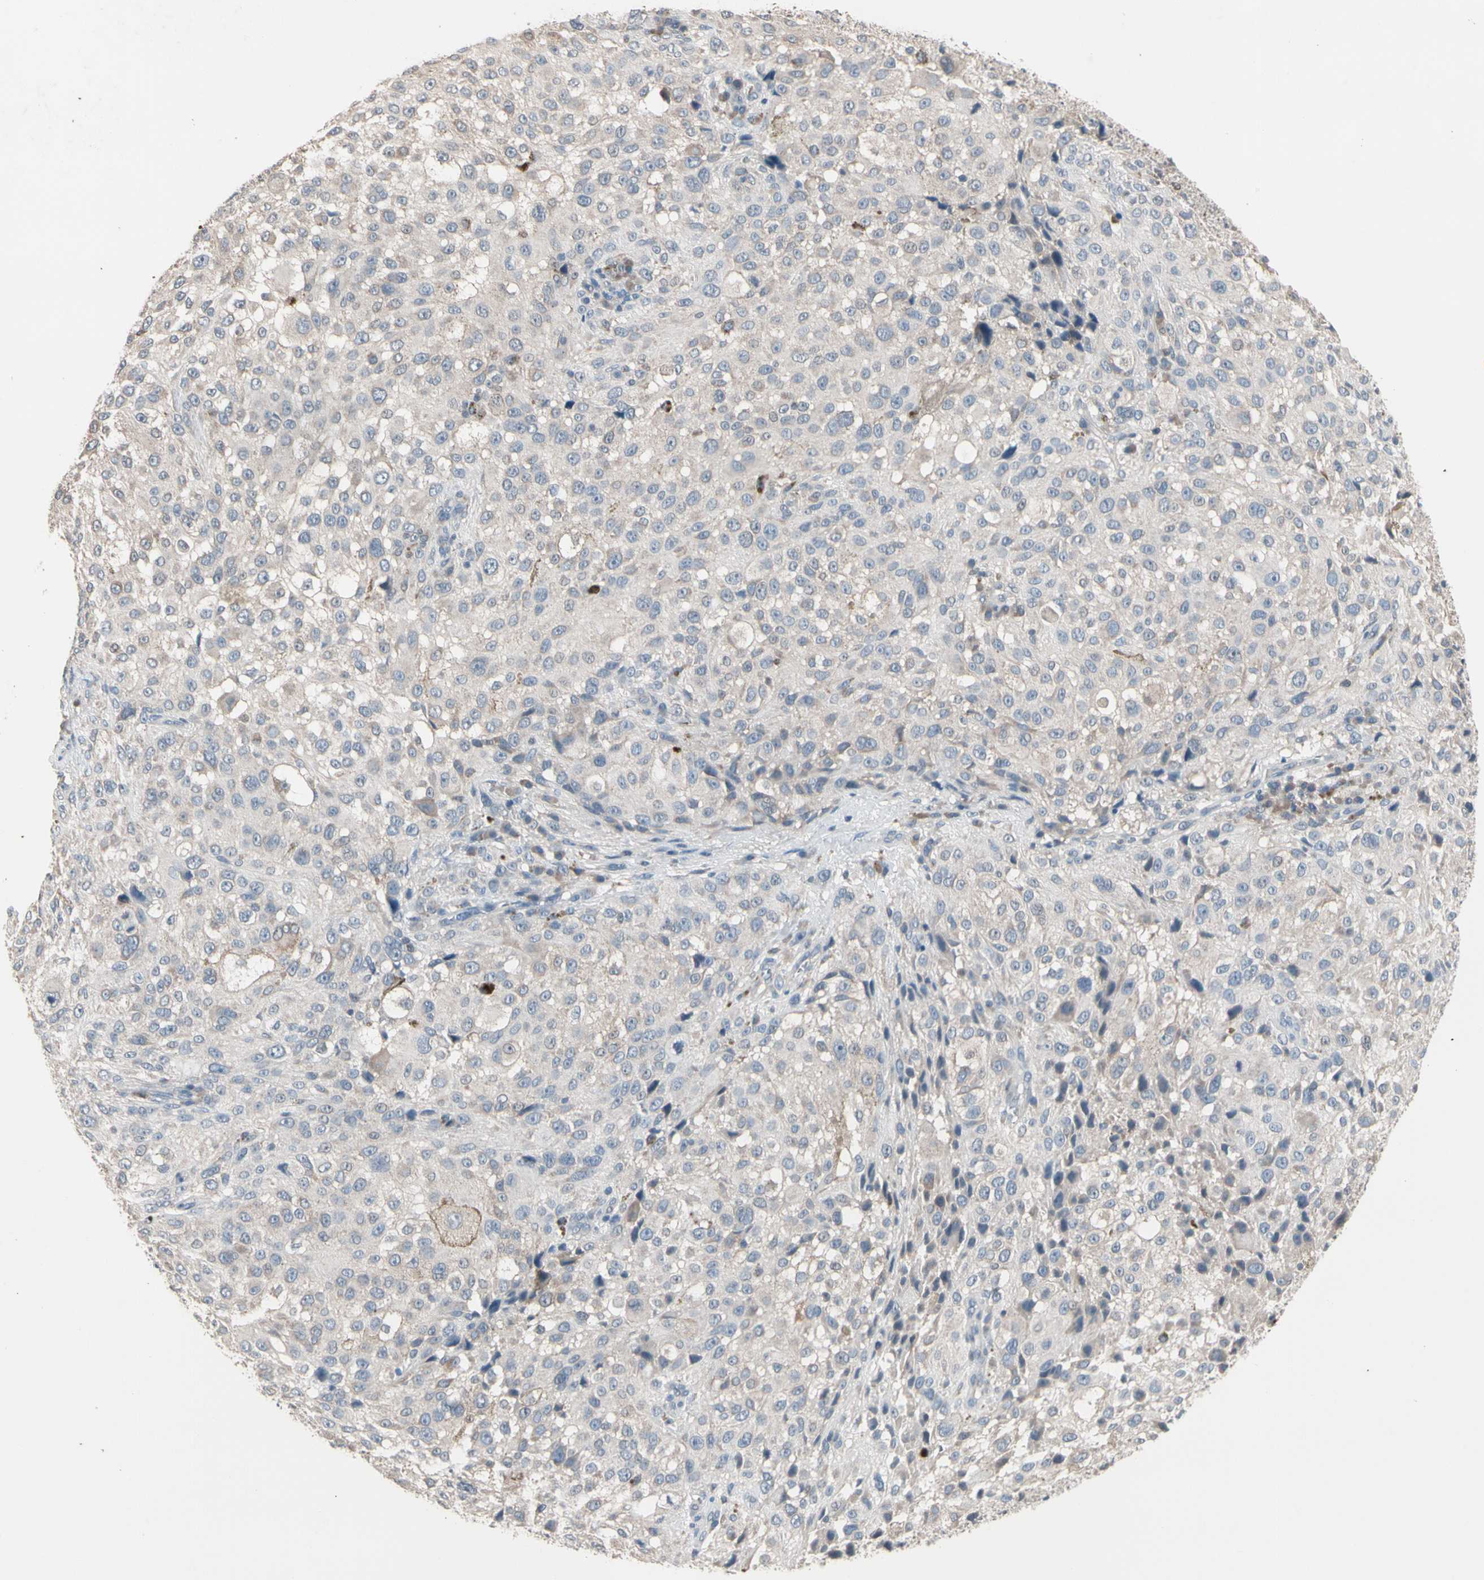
{"staining": {"intensity": "weak", "quantity": "25%-75%", "location": "cytoplasmic/membranous"}, "tissue": "melanoma", "cell_type": "Tumor cells", "image_type": "cancer", "snomed": [{"axis": "morphology", "description": "Necrosis, NOS"}, {"axis": "morphology", "description": "Malignant melanoma, NOS"}, {"axis": "topography", "description": "Skin"}], "caption": "This histopathology image reveals IHC staining of human melanoma, with low weak cytoplasmic/membranous positivity in approximately 25%-75% of tumor cells.", "gene": "SV2A", "patient": {"sex": "female", "age": 87}}